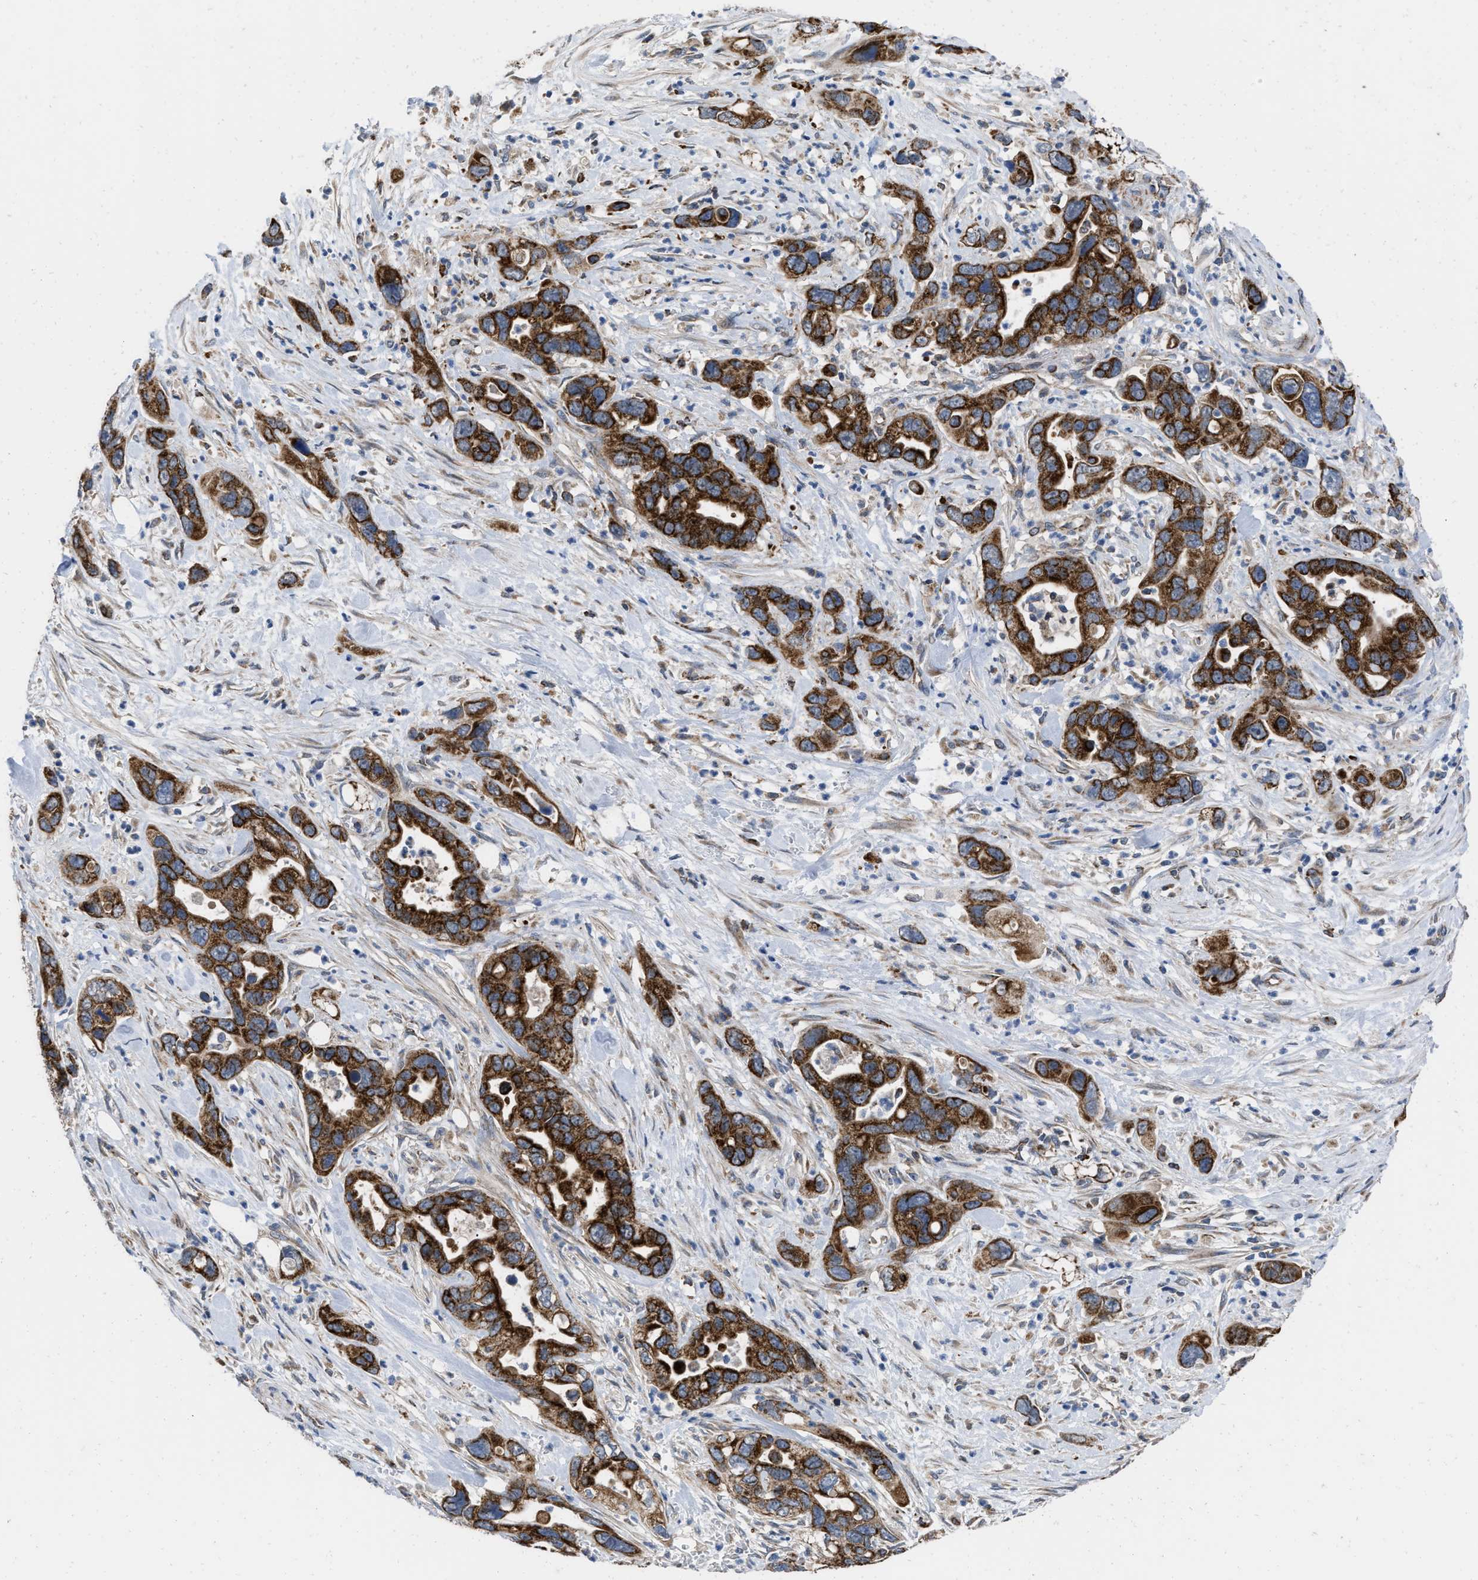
{"staining": {"intensity": "strong", "quantity": ">75%", "location": "cytoplasmic/membranous"}, "tissue": "pancreatic cancer", "cell_type": "Tumor cells", "image_type": "cancer", "snomed": [{"axis": "morphology", "description": "Adenocarcinoma, NOS"}, {"axis": "topography", "description": "Pancreas"}], "caption": "There is high levels of strong cytoplasmic/membranous expression in tumor cells of pancreatic cancer (adenocarcinoma), as demonstrated by immunohistochemical staining (brown color).", "gene": "AKAP1", "patient": {"sex": "female", "age": 70}}